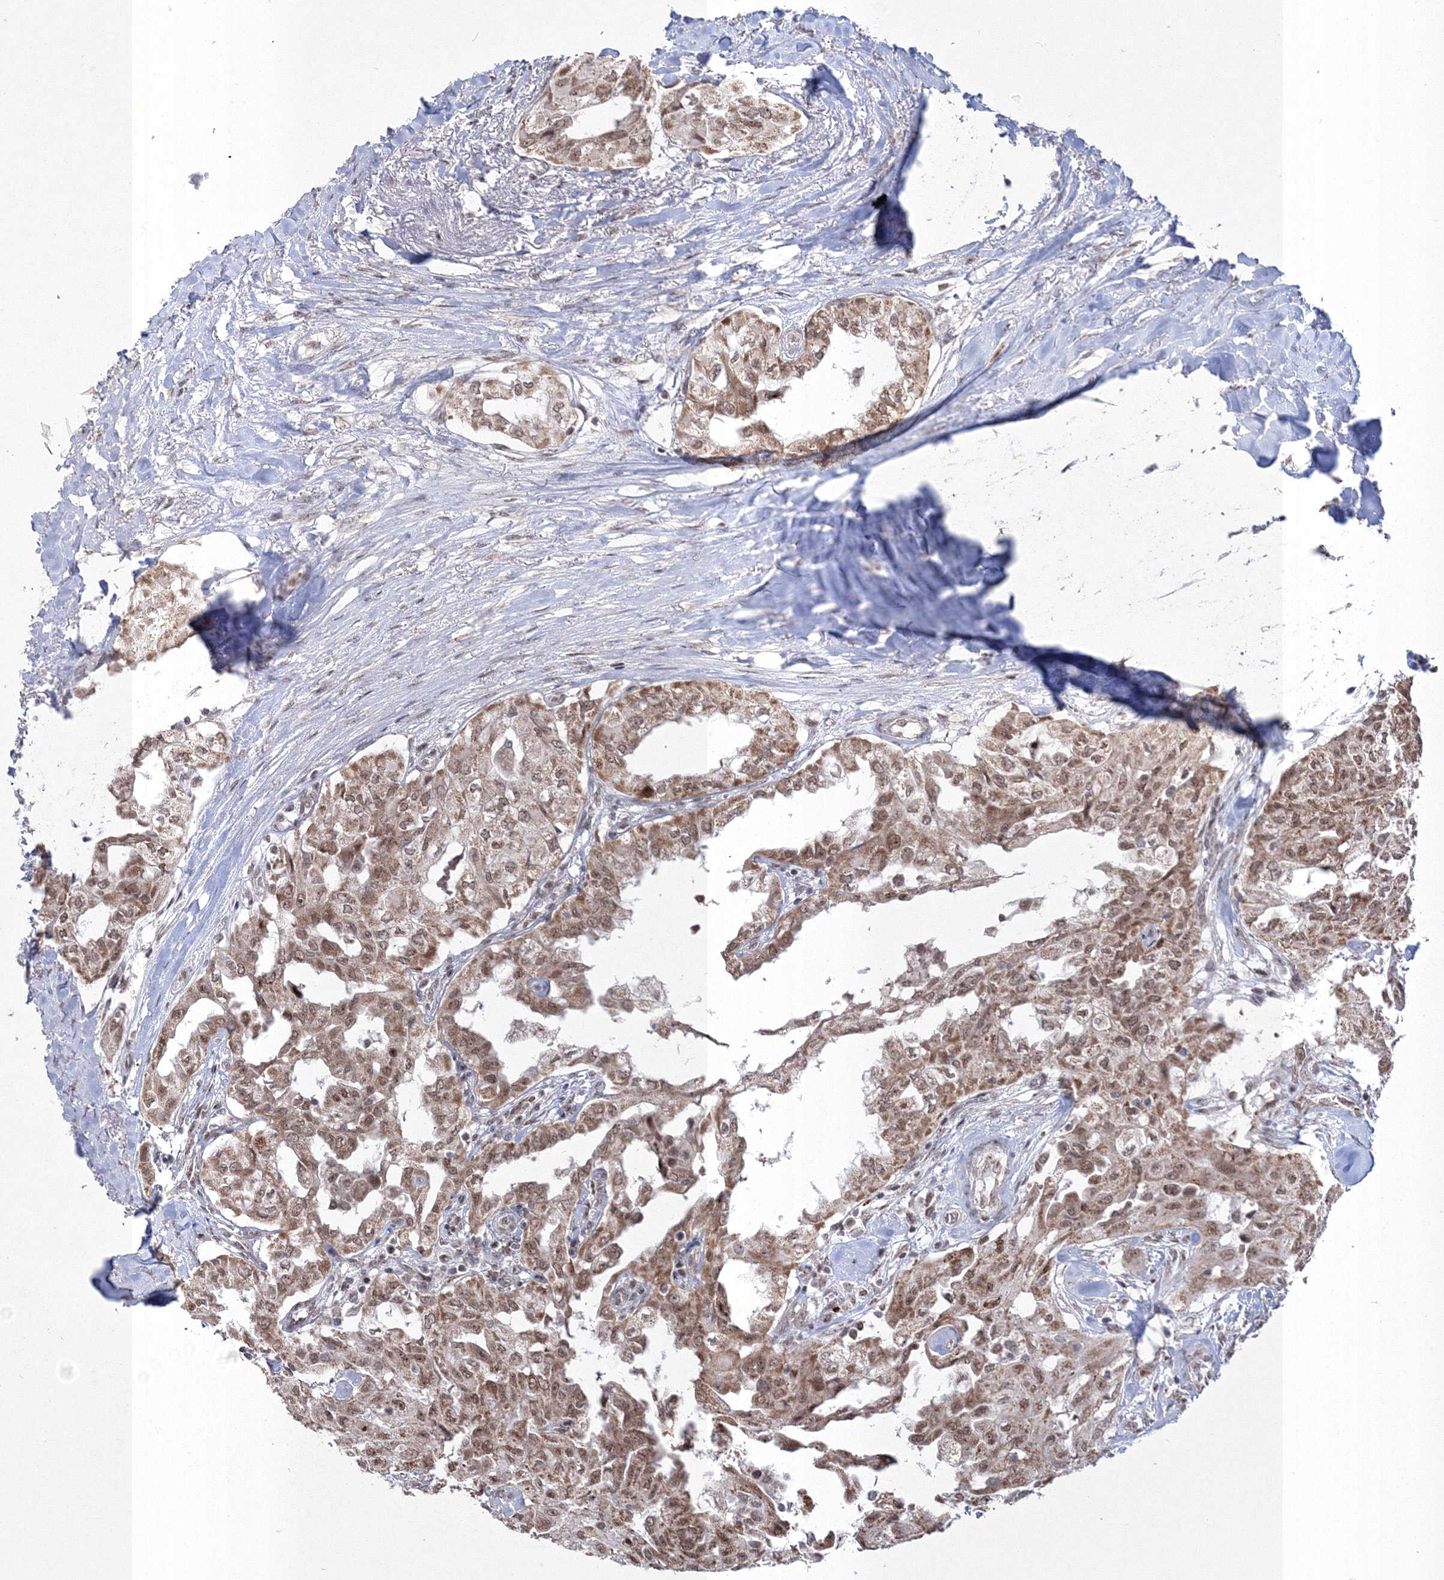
{"staining": {"intensity": "moderate", "quantity": ">75%", "location": "cytoplasmic/membranous,nuclear"}, "tissue": "thyroid cancer", "cell_type": "Tumor cells", "image_type": "cancer", "snomed": [{"axis": "morphology", "description": "Papillary adenocarcinoma, NOS"}, {"axis": "topography", "description": "Thyroid gland"}], "caption": "DAB (3,3'-diaminobenzidine) immunohistochemical staining of papillary adenocarcinoma (thyroid) displays moderate cytoplasmic/membranous and nuclear protein positivity in about >75% of tumor cells. (brown staining indicates protein expression, while blue staining denotes nuclei).", "gene": "GRSF1", "patient": {"sex": "female", "age": 59}}